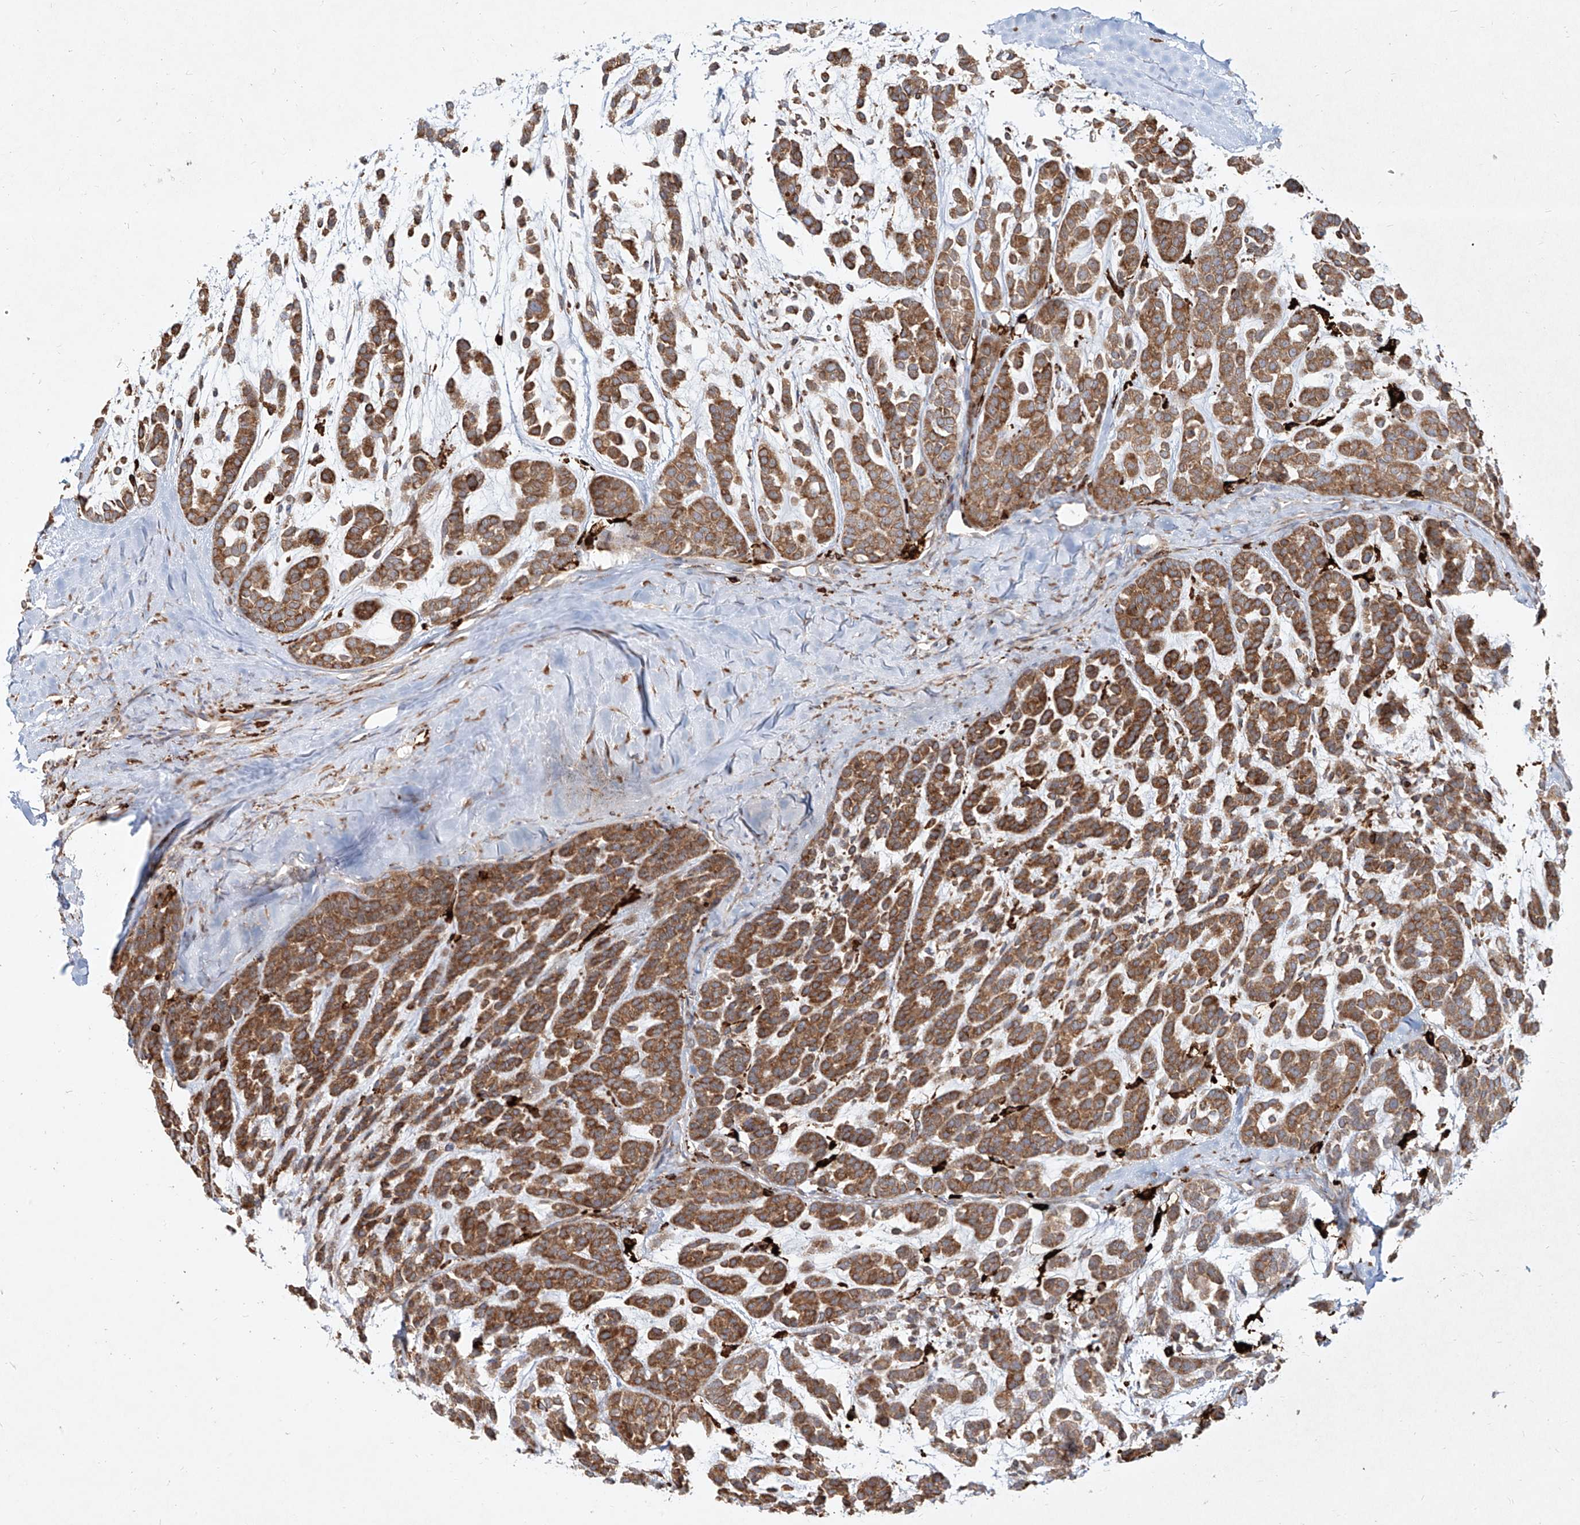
{"staining": {"intensity": "moderate", "quantity": ">75%", "location": "cytoplasmic/membranous"}, "tissue": "head and neck cancer", "cell_type": "Tumor cells", "image_type": "cancer", "snomed": [{"axis": "morphology", "description": "Adenocarcinoma, NOS"}, {"axis": "morphology", "description": "Adenoma, NOS"}, {"axis": "topography", "description": "Head-Neck"}], "caption": "A micrograph of adenocarcinoma (head and neck) stained for a protein displays moderate cytoplasmic/membranous brown staining in tumor cells.", "gene": "CD209", "patient": {"sex": "female", "age": 55}}